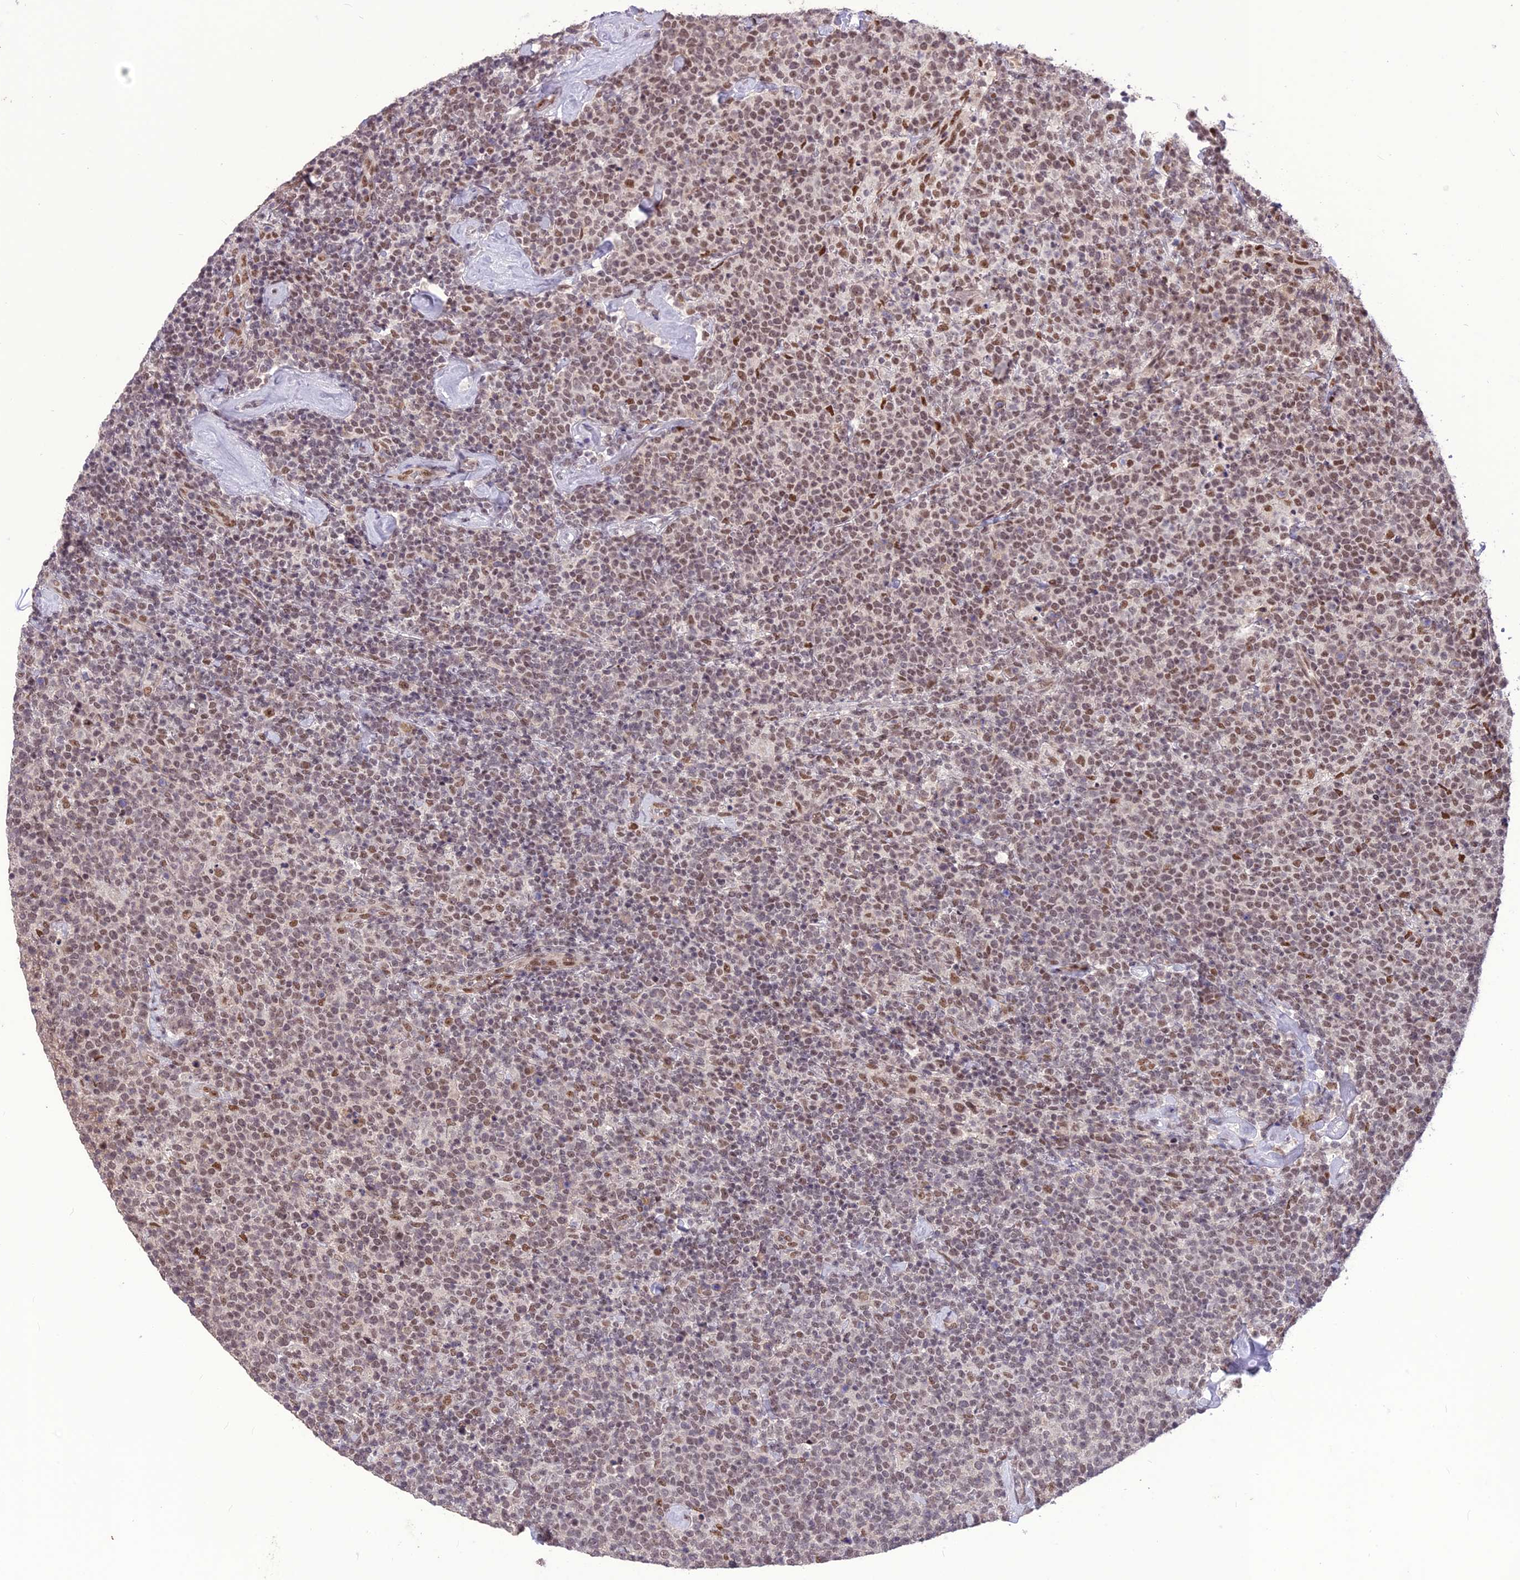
{"staining": {"intensity": "moderate", "quantity": "25%-75%", "location": "nuclear"}, "tissue": "lymphoma", "cell_type": "Tumor cells", "image_type": "cancer", "snomed": [{"axis": "morphology", "description": "Malignant lymphoma, non-Hodgkin's type, High grade"}, {"axis": "topography", "description": "Lymph node"}], "caption": "Immunohistochemical staining of lymphoma exhibits moderate nuclear protein expression in approximately 25%-75% of tumor cells. The staining was performed using DAB to visualize the protein expression in brown, while the nuclei were stained in blue with hematoxylin (Magnification: 20x).", "gene": "DIS3", "patient": {"sex": "male", "age": 61}}